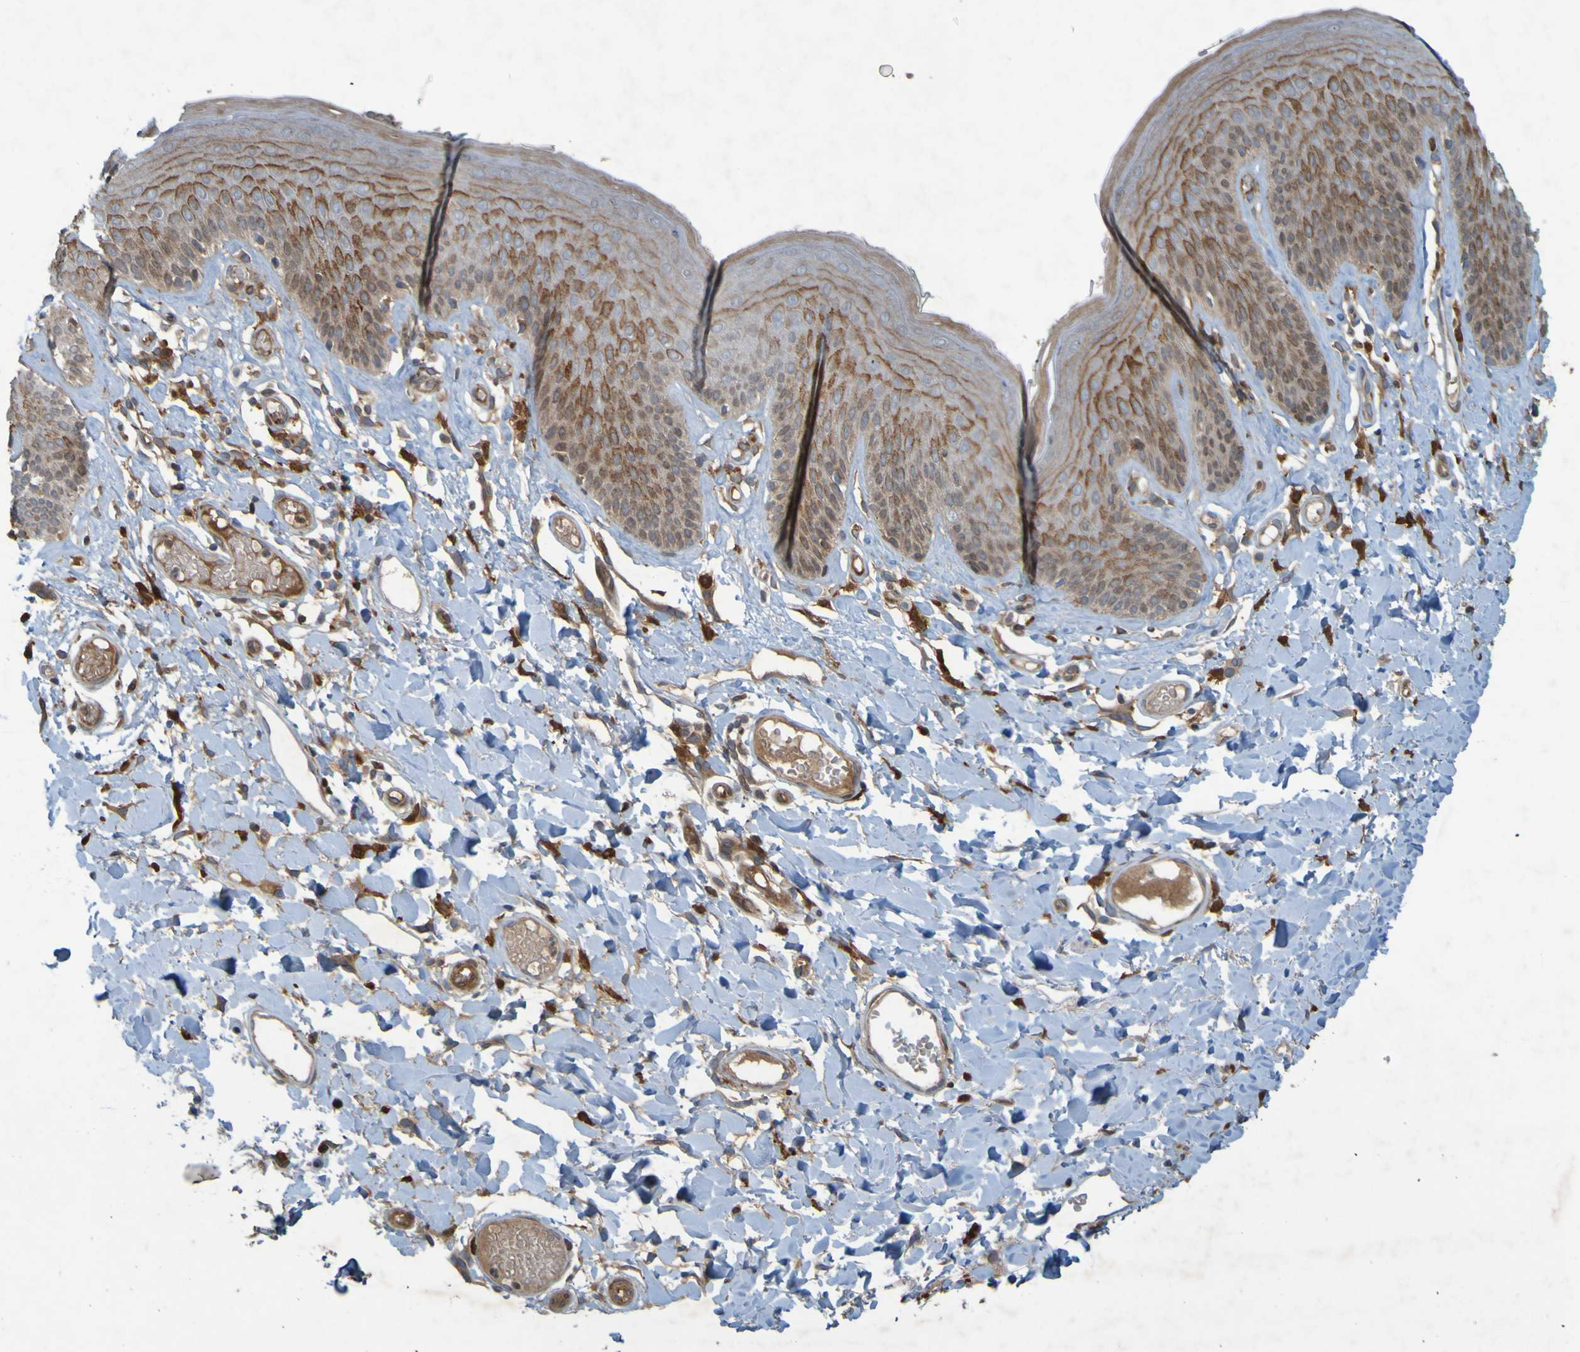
{"staining": {"intensity": "moderate", "quantity": ">75%", "location": "cytoplasmic/membranous"}, "tissue": "skin", "cell_type": "Epidermal cells", "image_type": "normal", "snomed": [{"axis": "morphology", "description": "Normal tissue, NOS"}, {"axis": "topography", "description": "Vulva"}], "caption": "Immunohistochemical staining of normal skin exhibits medium levels of moderate cytoplasmic/membranous positivity in approximately >75% of epidermal cells. The staining was performed using DAB, with brown indicating positive protein expression. Nuclei are stained blue with hematoxylin.", "gene": "GUCY1A1", "patient": {"sex": "female", "age": 73}}